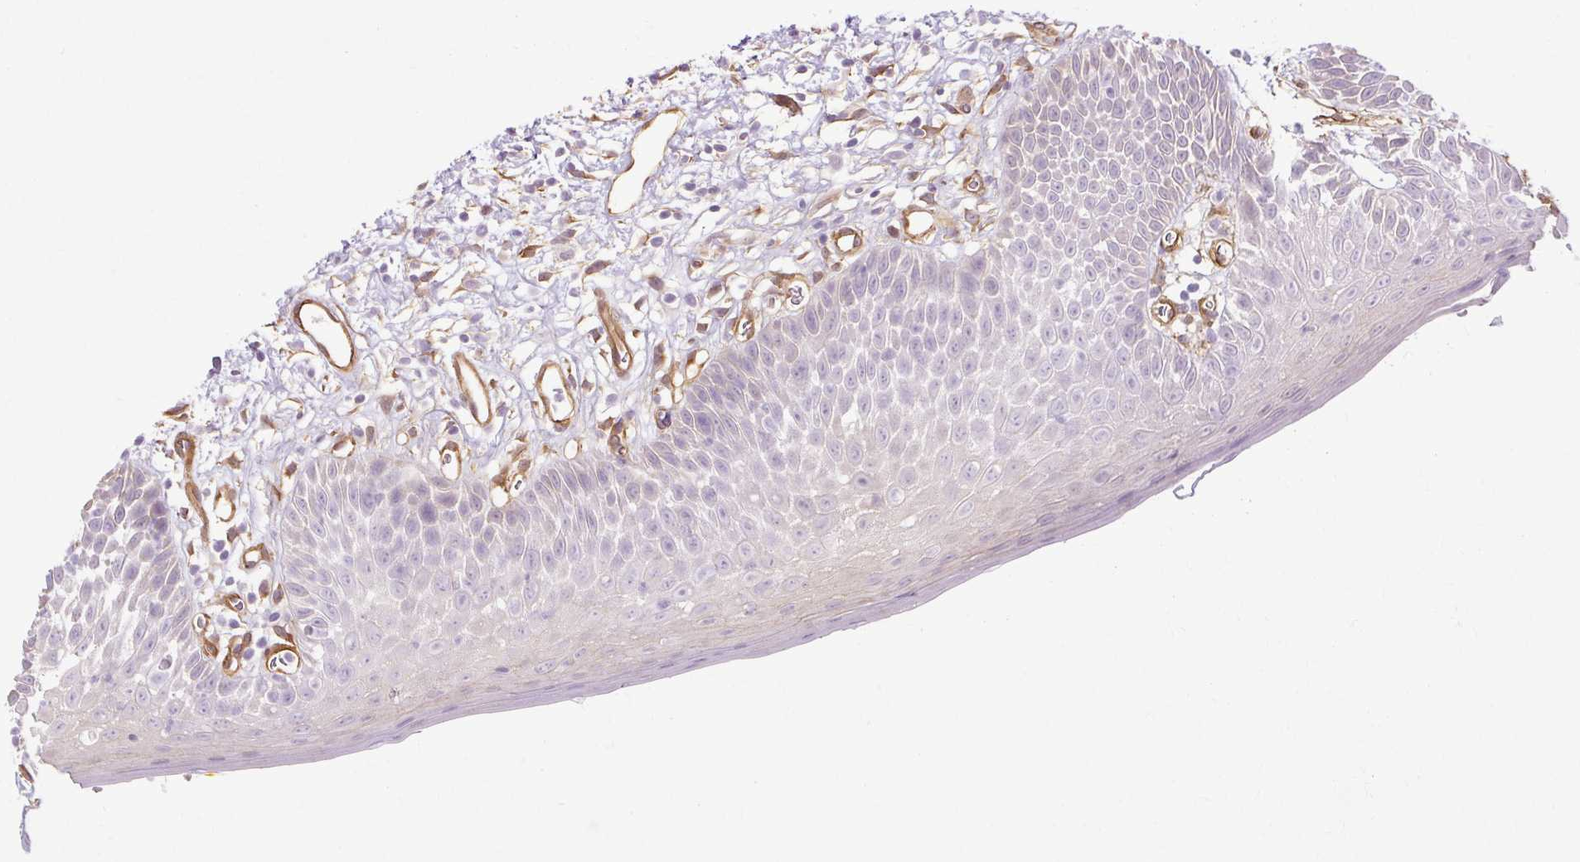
{"staining": {"intensity": "negative", "quantity": "none", "location": "none"}, "tissue": "oral mucosa", "cell_type": "Squamous epithelial cells", "image_type": "normal", "snomed": [{"axis": "morphology", "description": "Normal tissue, NOS"}, {"axis": "morphology", "description": "Squamous cell carcinoma, NOS"}, {"axis": "topography", "description": "Oral tissue"}, {"axis": "topography", "description": "Tounge, NOS"}, {"axis": "topography", "description": "Head-Neck"}], "caption": "Unremarkable oral mucosa was stained to show a protein in brown. There is no significant staining in squamous epithelial cells. (DAB (3,3'-diaminobenzidine) immunohistochemistry (IHC), high magnification).", "gene": "CNN3", "patient": {"sex": "male", "age": 76}}